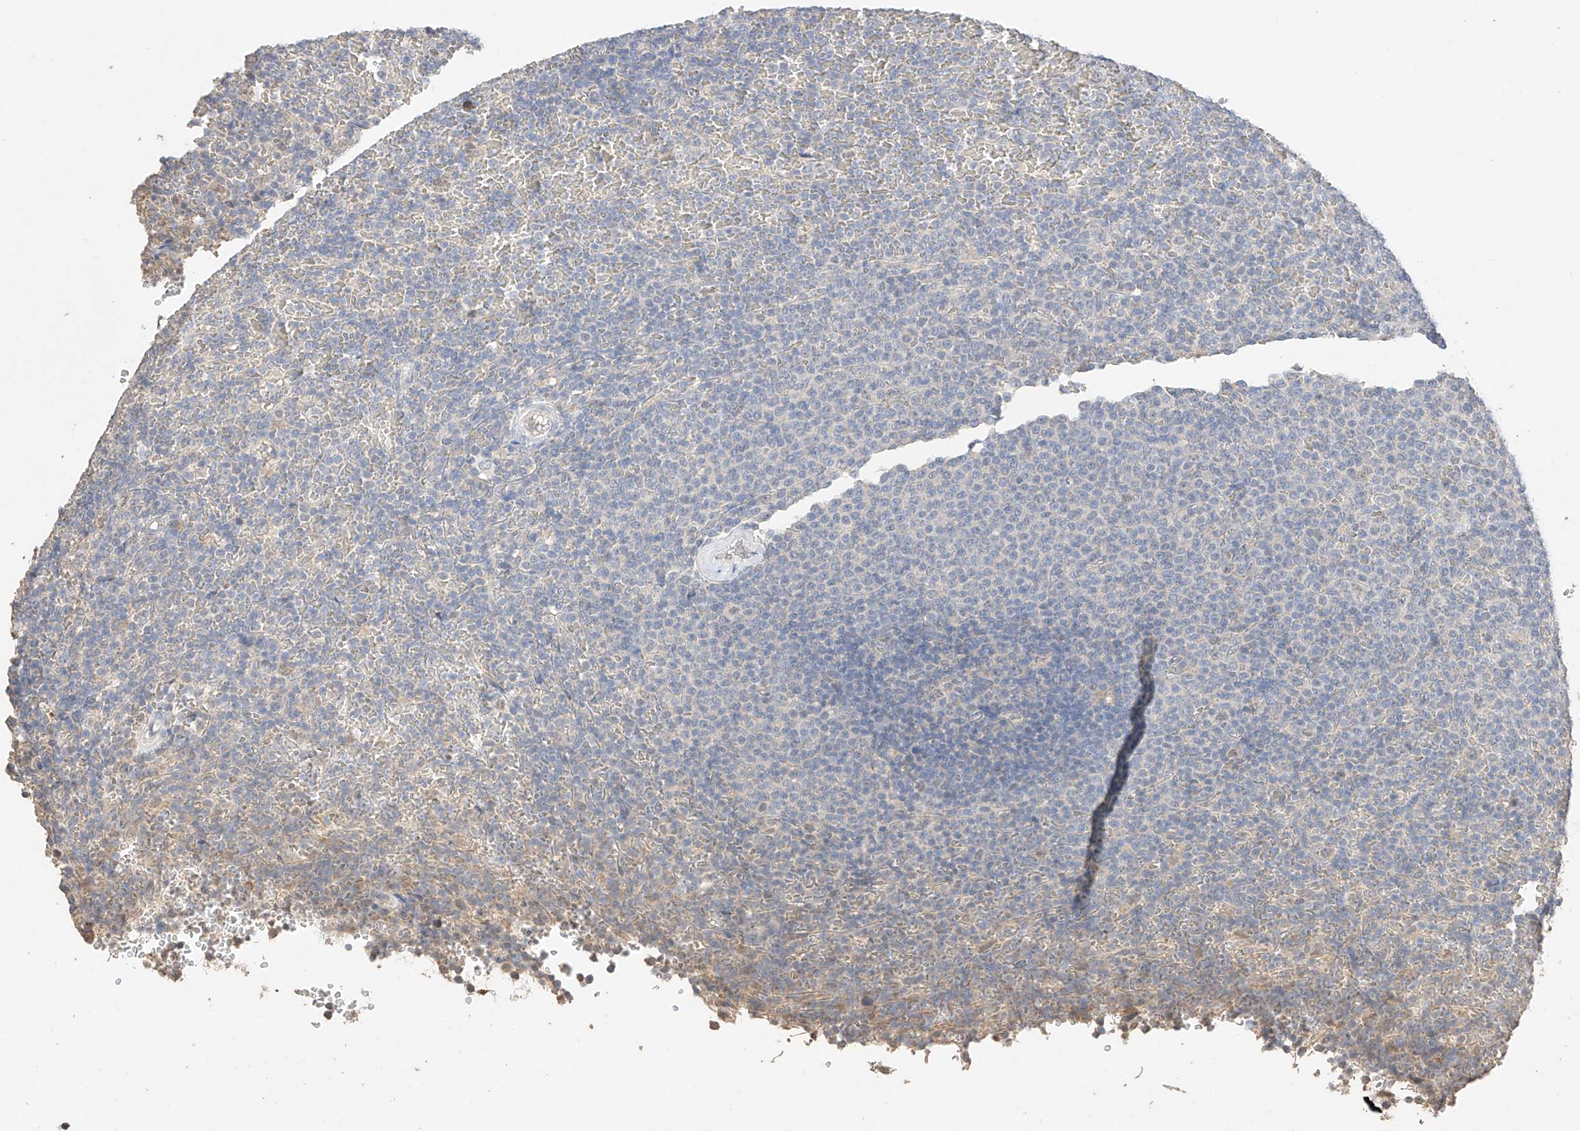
{"staining": {"intensity": "negative", "quantity": "none", "location": "none"}, "tissue": "lymphoma", "cell_type": "Tumor cells", "image_type": "cancer", "snomed": [{"axis": "morphology", "description": "Malignant lymphoma, non-Hodgkin's type, Low grade"}, {"axis": "topography", "description": "Spleen"}], "caption": "Tumor cells are negative for brown protein staining in lymphoma.", "gene": "IL22RA2", "patient": {"sex": "female", "age": 77}}